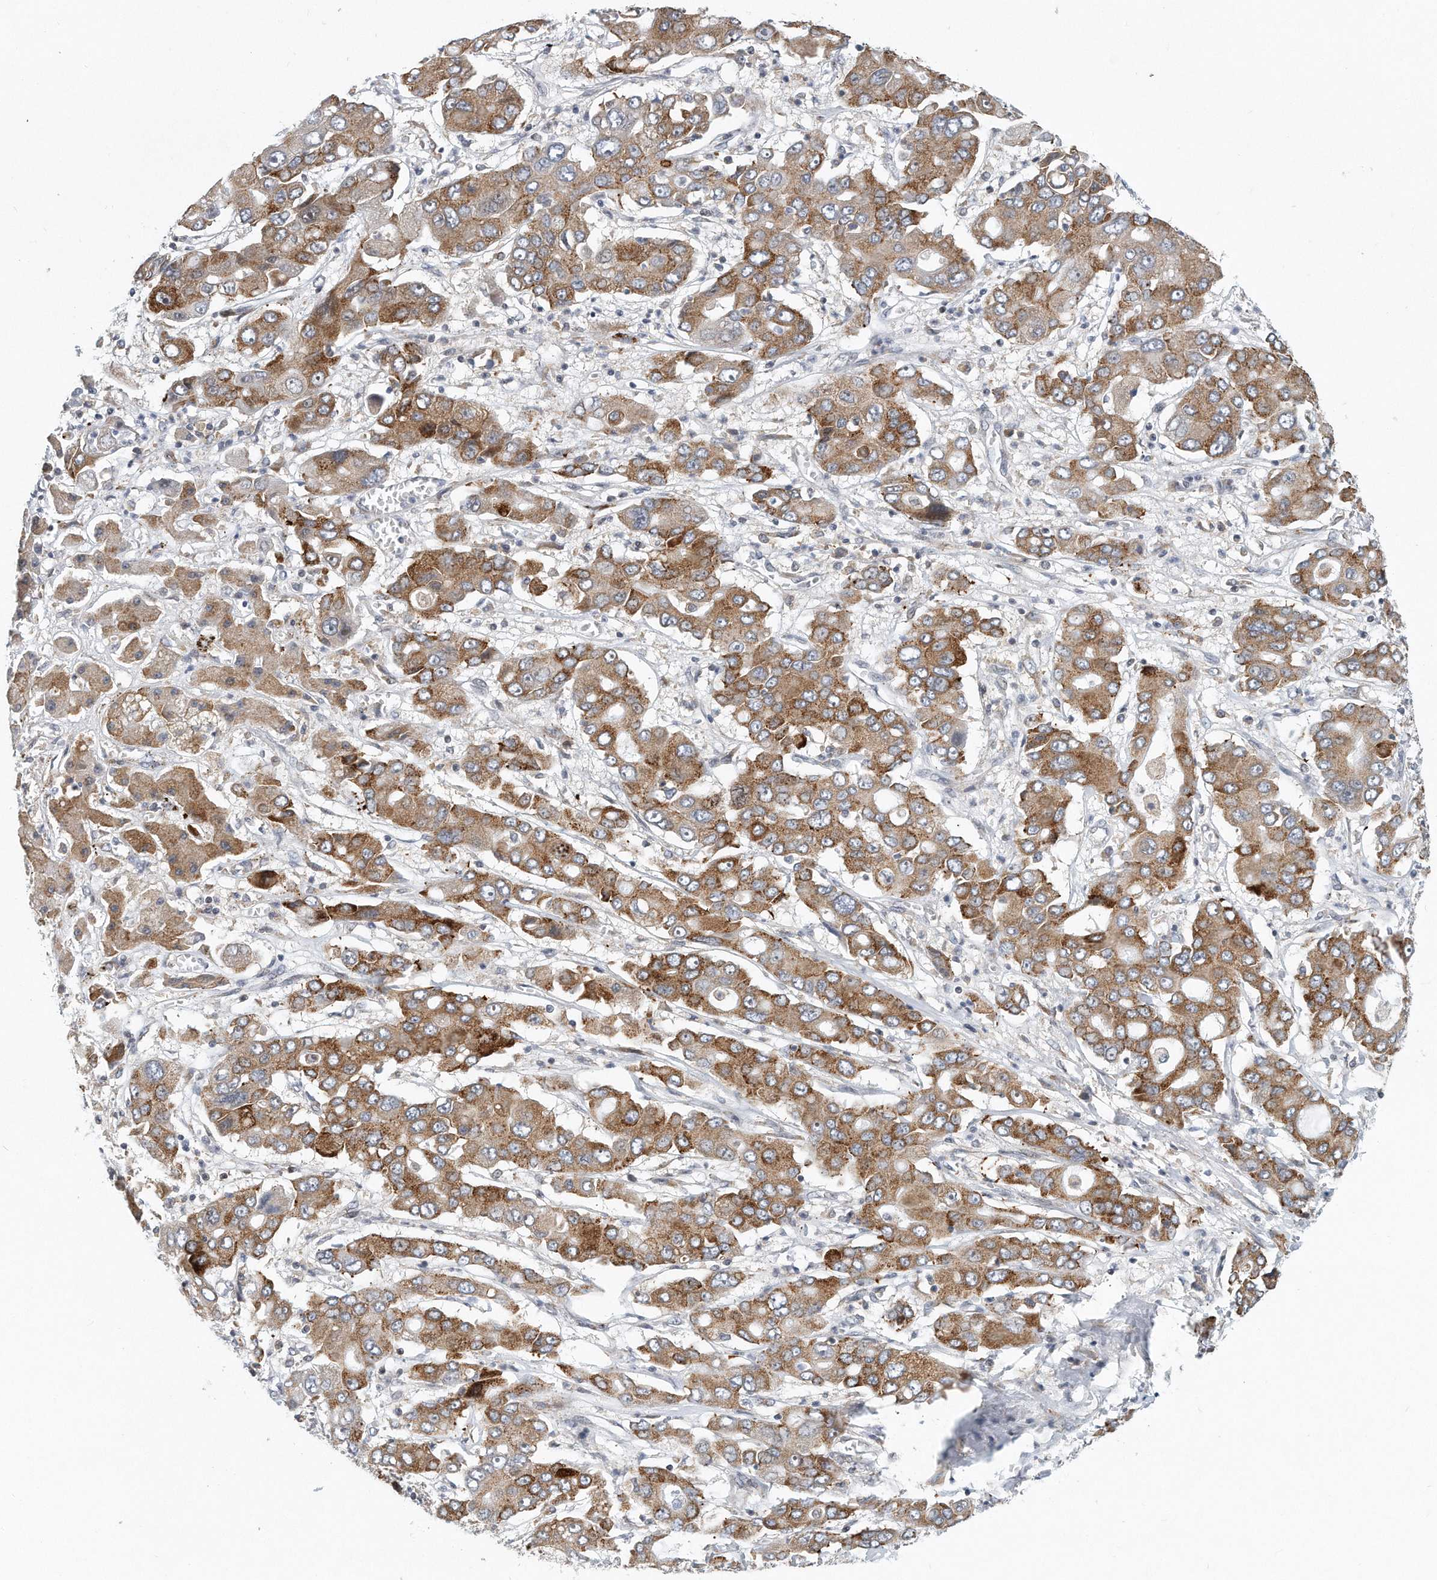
{"staining": {"intensity": "moderate", "quantity": ">75%", "location": "cytoplasmic/membranous"}, "tissue": "liver cancer", "cell_type": "Tumor cells", "image_type": "cancer", "snomed": [{"axis": "morphology", "description": "Cholangiocarcinoma"}, {"axis": "topography", "description": "Liver"}], "caption": "Immunohistochemistry (DAB) staining of liver cancer exhibits moderate cytoplasmic/membranous protein positivity in about >75% of tumor cells.", "gene": "VLDLR", "patient": {"sex": "male", "age": 67}}